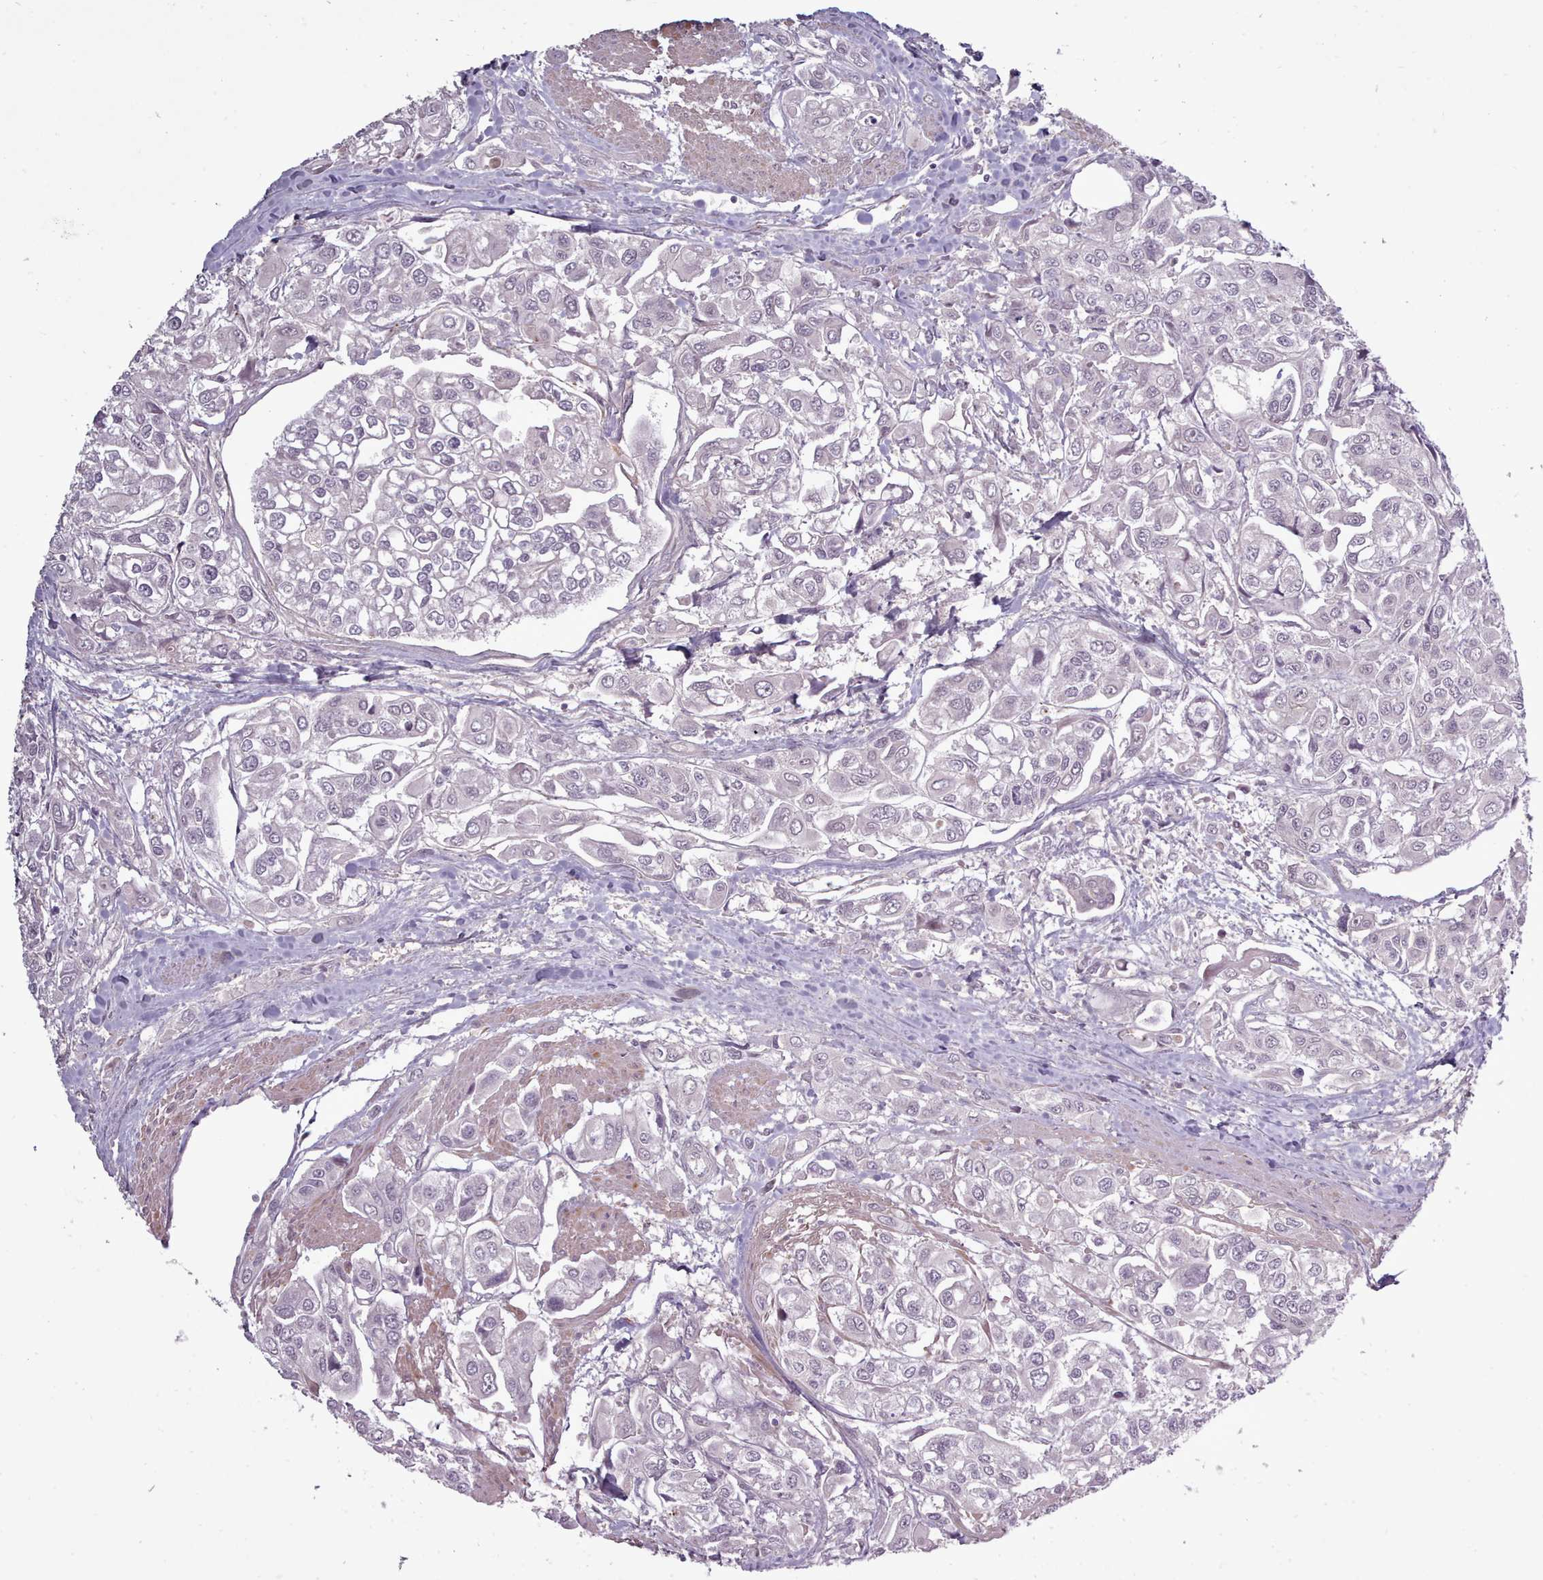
{"staining": {"intensity": "negative", "quantity": "none", "location": "none"}, "tissue": "urothelial cancer", "cell_type": "Tumor cells", "image_type": "cancer", "snomed": [{"axis": "morphology", "description": "Urothelial carcinoma, High grade"}, {"axis": "topography", "description": "Urinary bladder"}], "caption": "Urothelial carcinoma (high-grade) was stained to show a protein in brown. There is no significant staining in tumor cells.", "gene": "LEFTY2", "patient": {"sex": "male", "age": 67}}